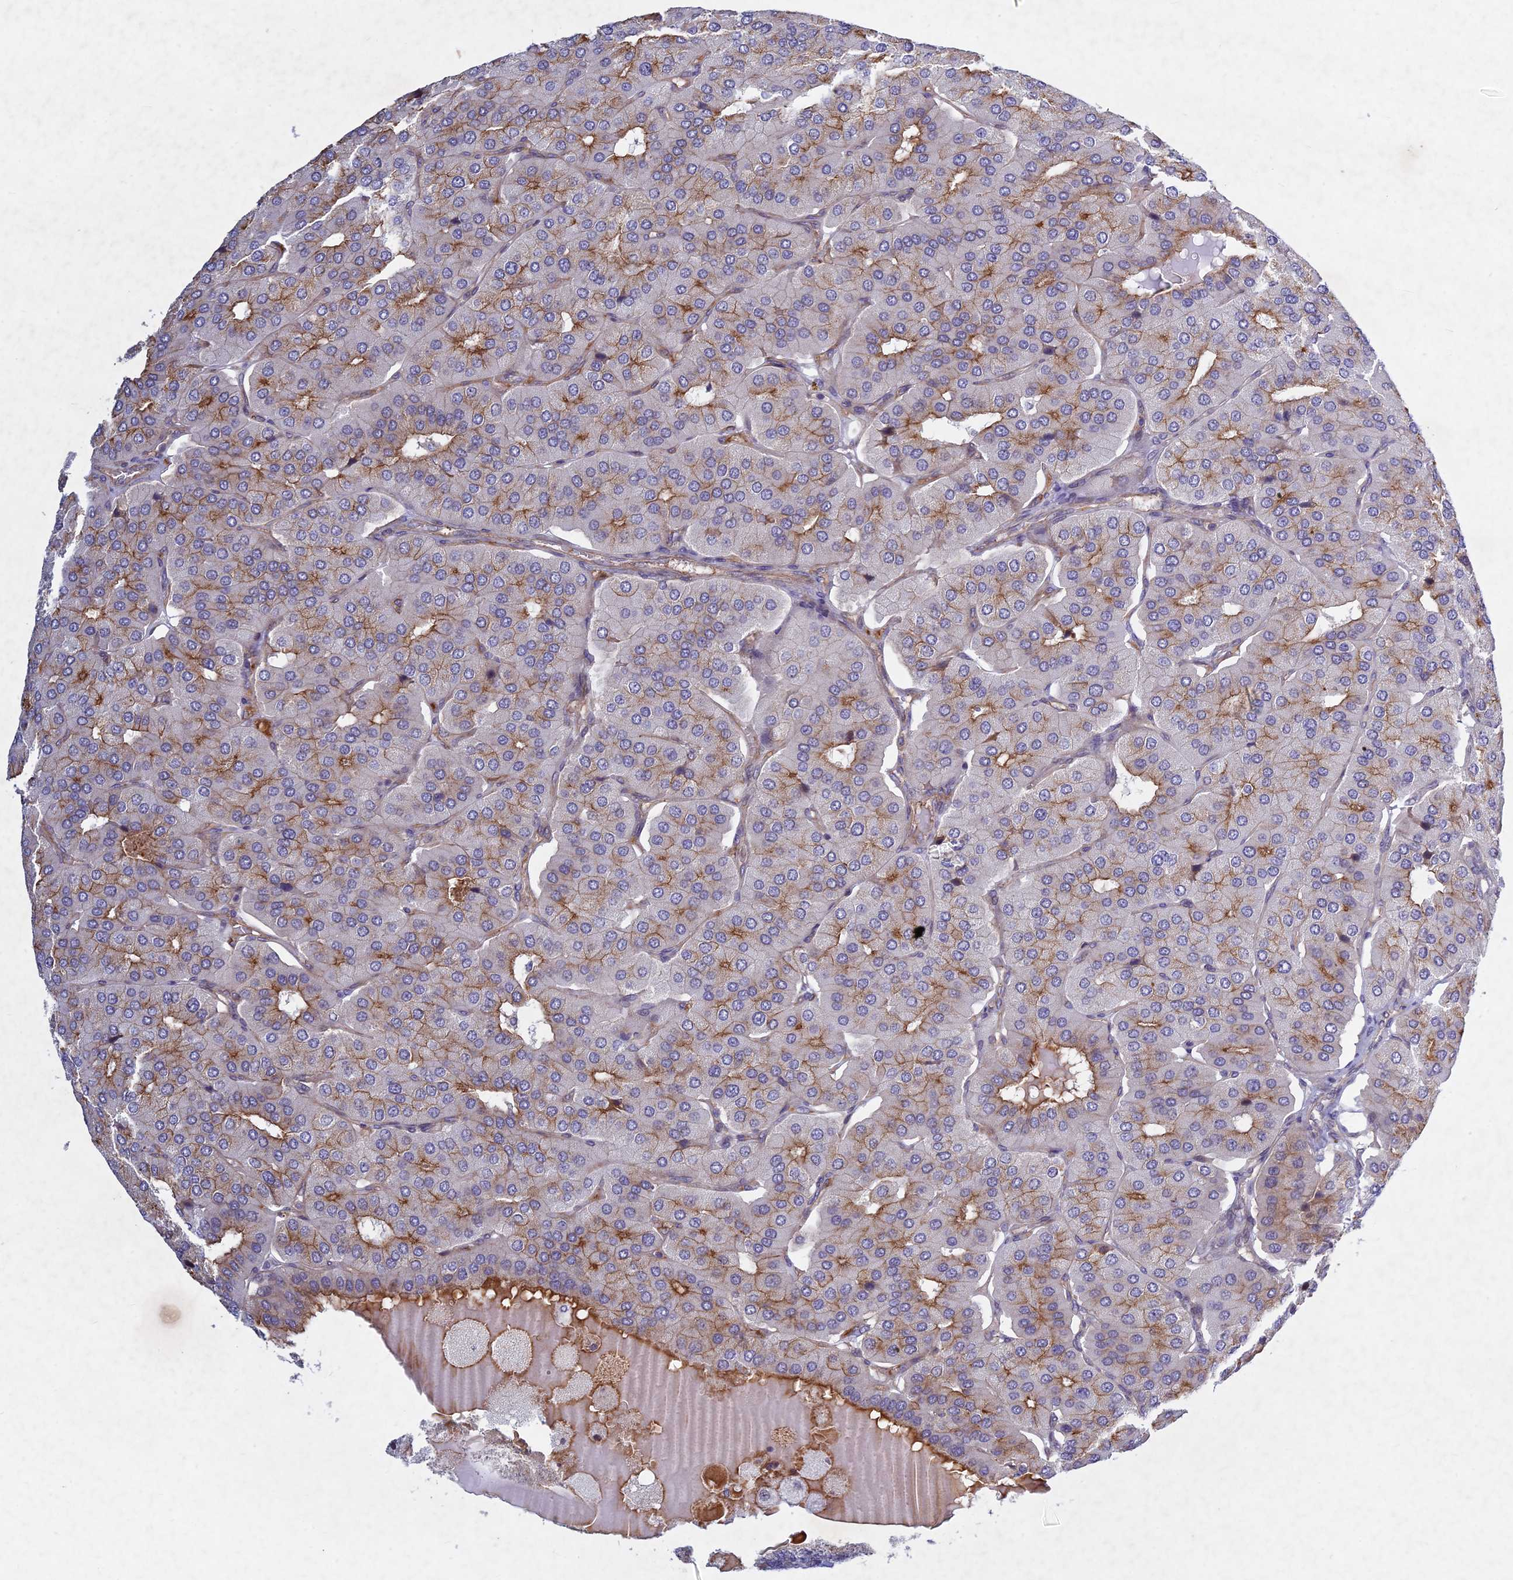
{"staining": {"intensity": "moderate", "quantity": "<25%", "location": "cytoplasmic/membranous"}, "tissue": "parathyroid gland", "cell_type": "Glandular cells", "image_type": "normal", "snomed": [{"axis": "morphology", "description": "Normal tissue, NOS"}, {"axis": "morphology", "description": "Adenoma, NOS"}, {"axis": "topography", "description": "Parathyroid gland"}], "caption": "IHC staining of unremarkable parathyroid gland, which exhibits low levels of moderate cytoplasmic/membranous staining in about <25% of glandular cells indicating moderate cytoplasmic/membranous protein expression. The staining was performed using DAB (brown) for protein detection and nuclei were counterstained in hematoxylin (blue).", "gene": "PTHLH", "patient": {"sex": "female", "age": 86}}